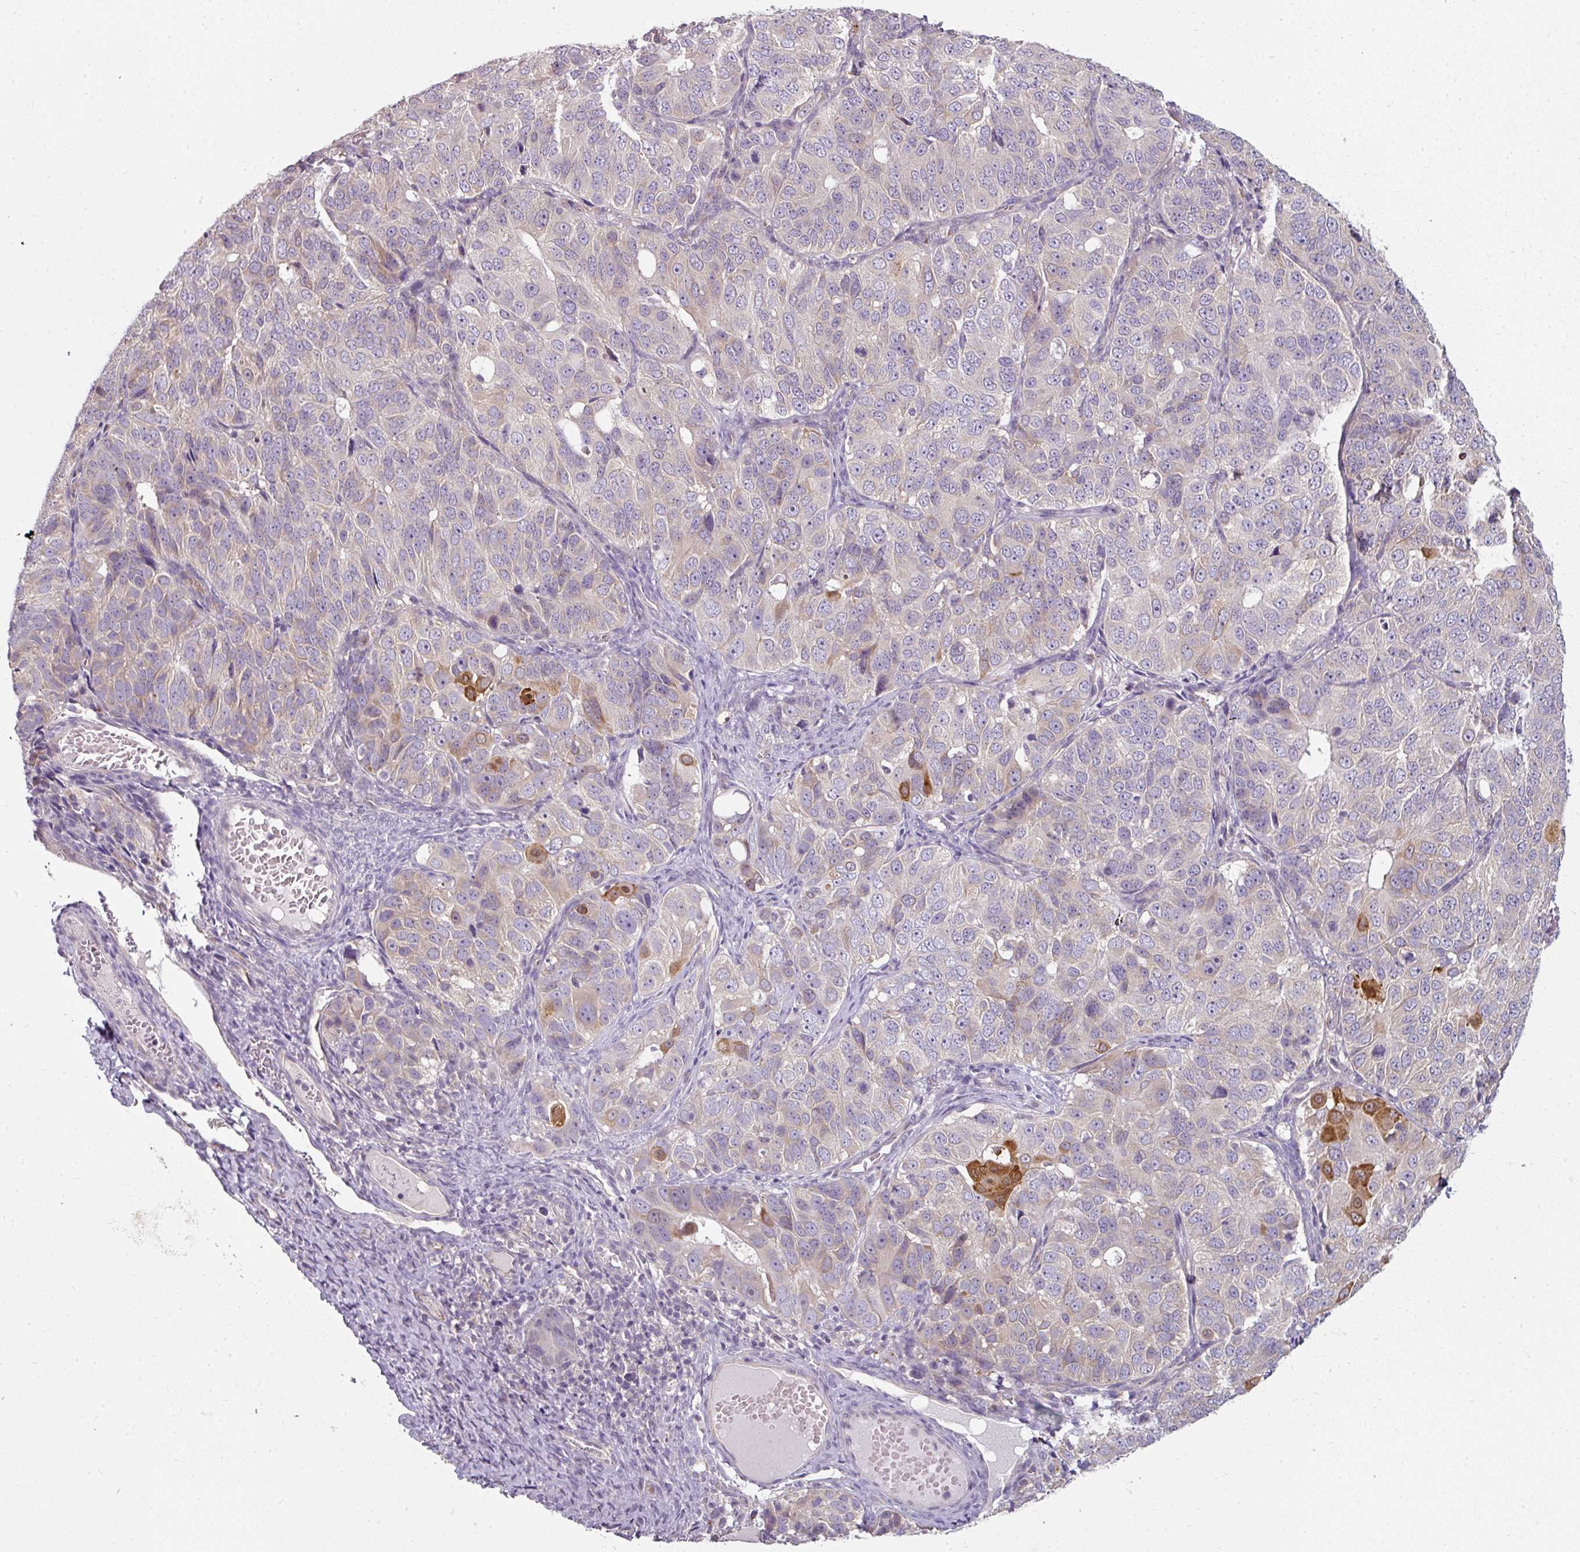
{"staining": {"intensity": "moderate", "quantity": "<25%", "location": "cytoplasmic/membranous"}, "tissue": "ovarian cancer", "cell_type": "Tumor cells", "image_type": "cancer", "snomed": [{"axis": "morphology", "description": "Carcinoma, endometroid"}, {"axis": "topography", "description": "Ovary"}], "caption": "Immunohistochemistry (IHC) staining of ovarian endometroid carcinoma, which exhibits low levels of moderate cytoplasmic/membranous positivity in about <25% of tumor cells indicating moderate cytoplasmic/membranous protein expression. The staining was performed using DAB (brown) for protein detection and nuclei were counterstained in hematoxylin (blue).", "gene": "C19orf33", "patient": {"sex": "female", "age": 51}}